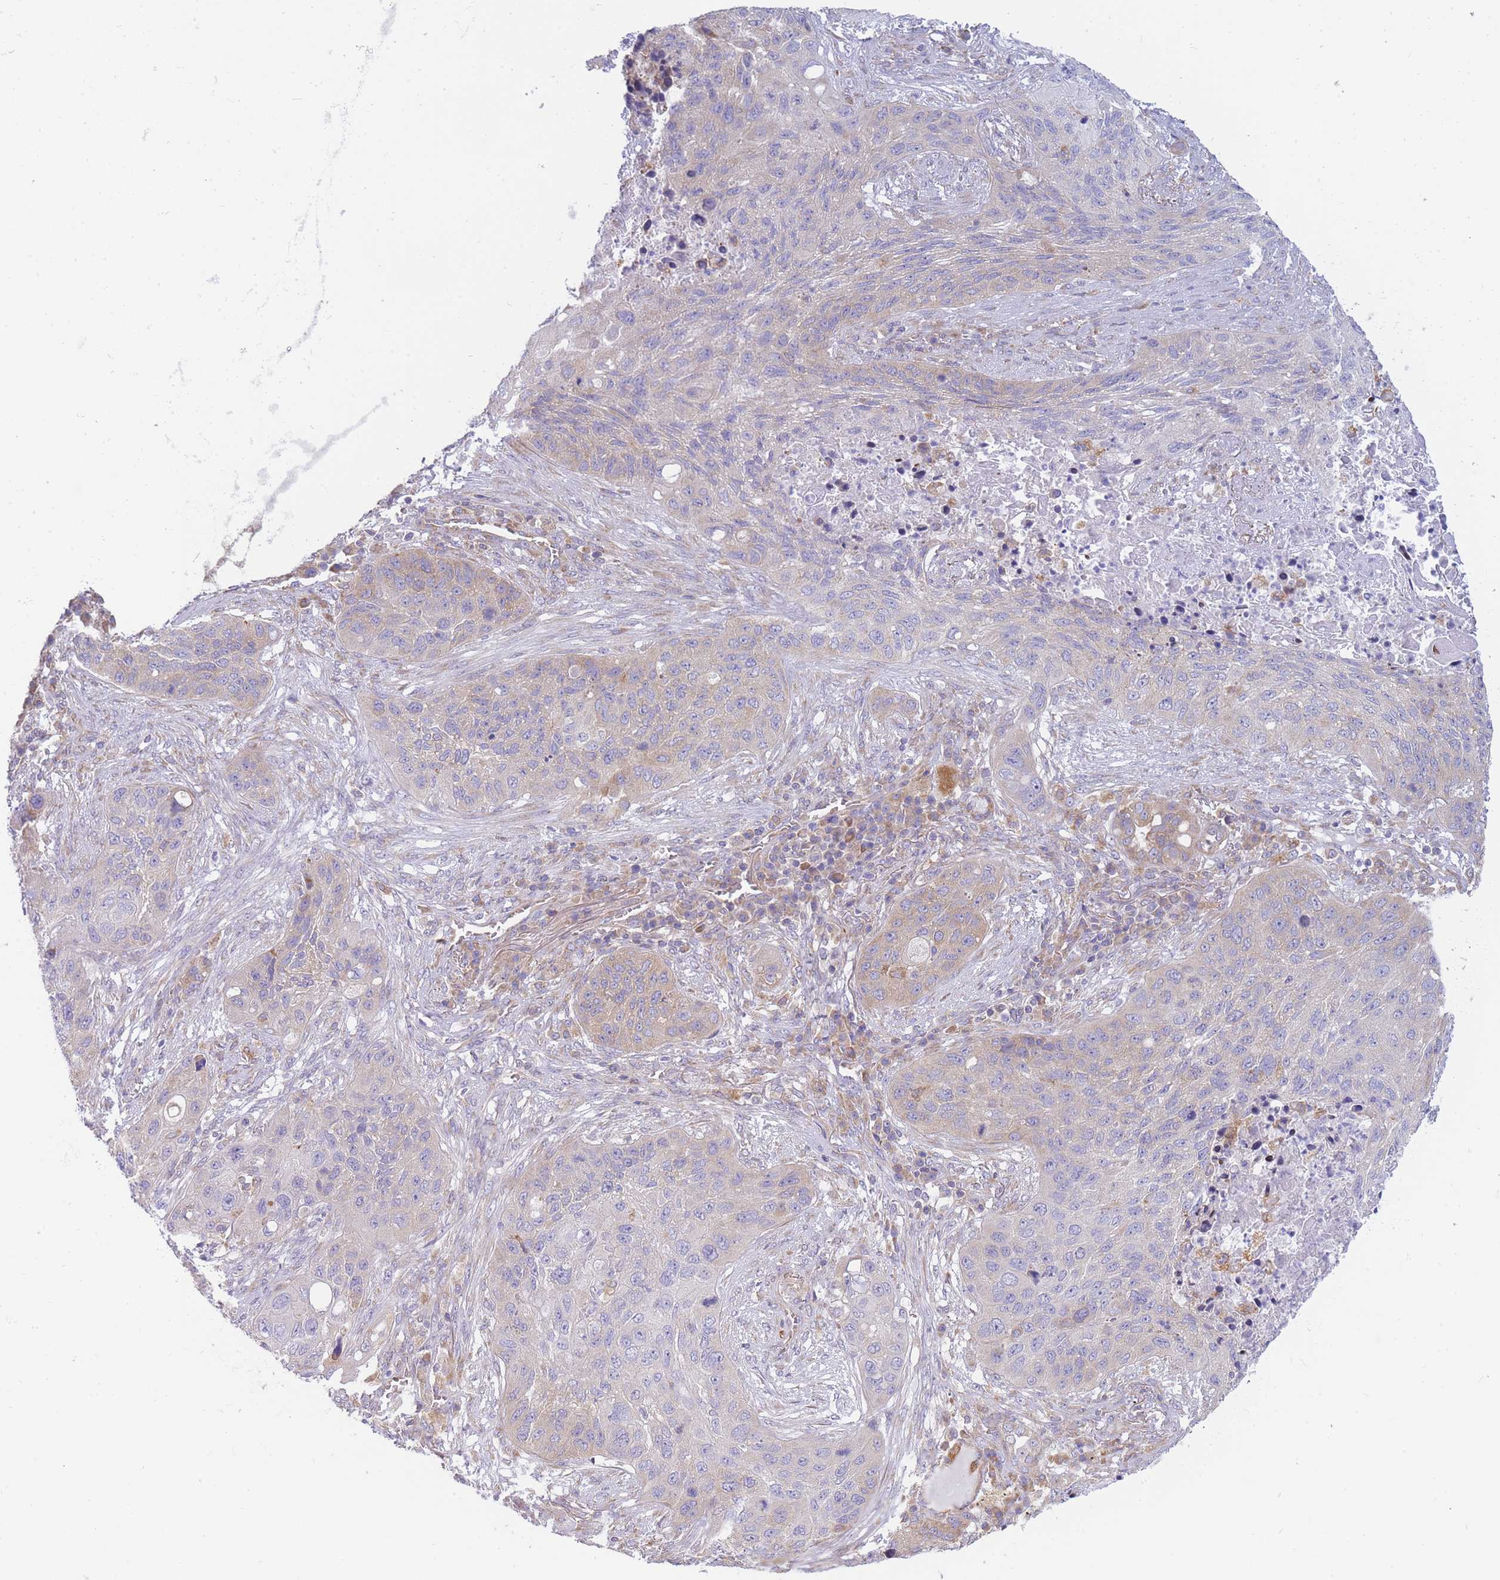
{"staining": {"intensity": "moderate", "quantity": "<25%", "location": "cytoplasmic/membranous"}, "tissue": "lung cancer", "cell_type": "Tumor cells", "image_type": "cancer", "snomed": [{"axis": "morphology", "description": "Squamous cell carcinoma, NOS"}, {"axis": "topography", "description": "Lung"}], "caption": "DAB immunohistochemical staining of lung cancer demonstrates moderate cytoplasmic/membranous protein positivity in about <25% of tumor cells. (DAB = brown stain, brightfield microscopy at high magnification).", "gene": "SH2B2", "patient": {"sex": "female", "age": 63}}